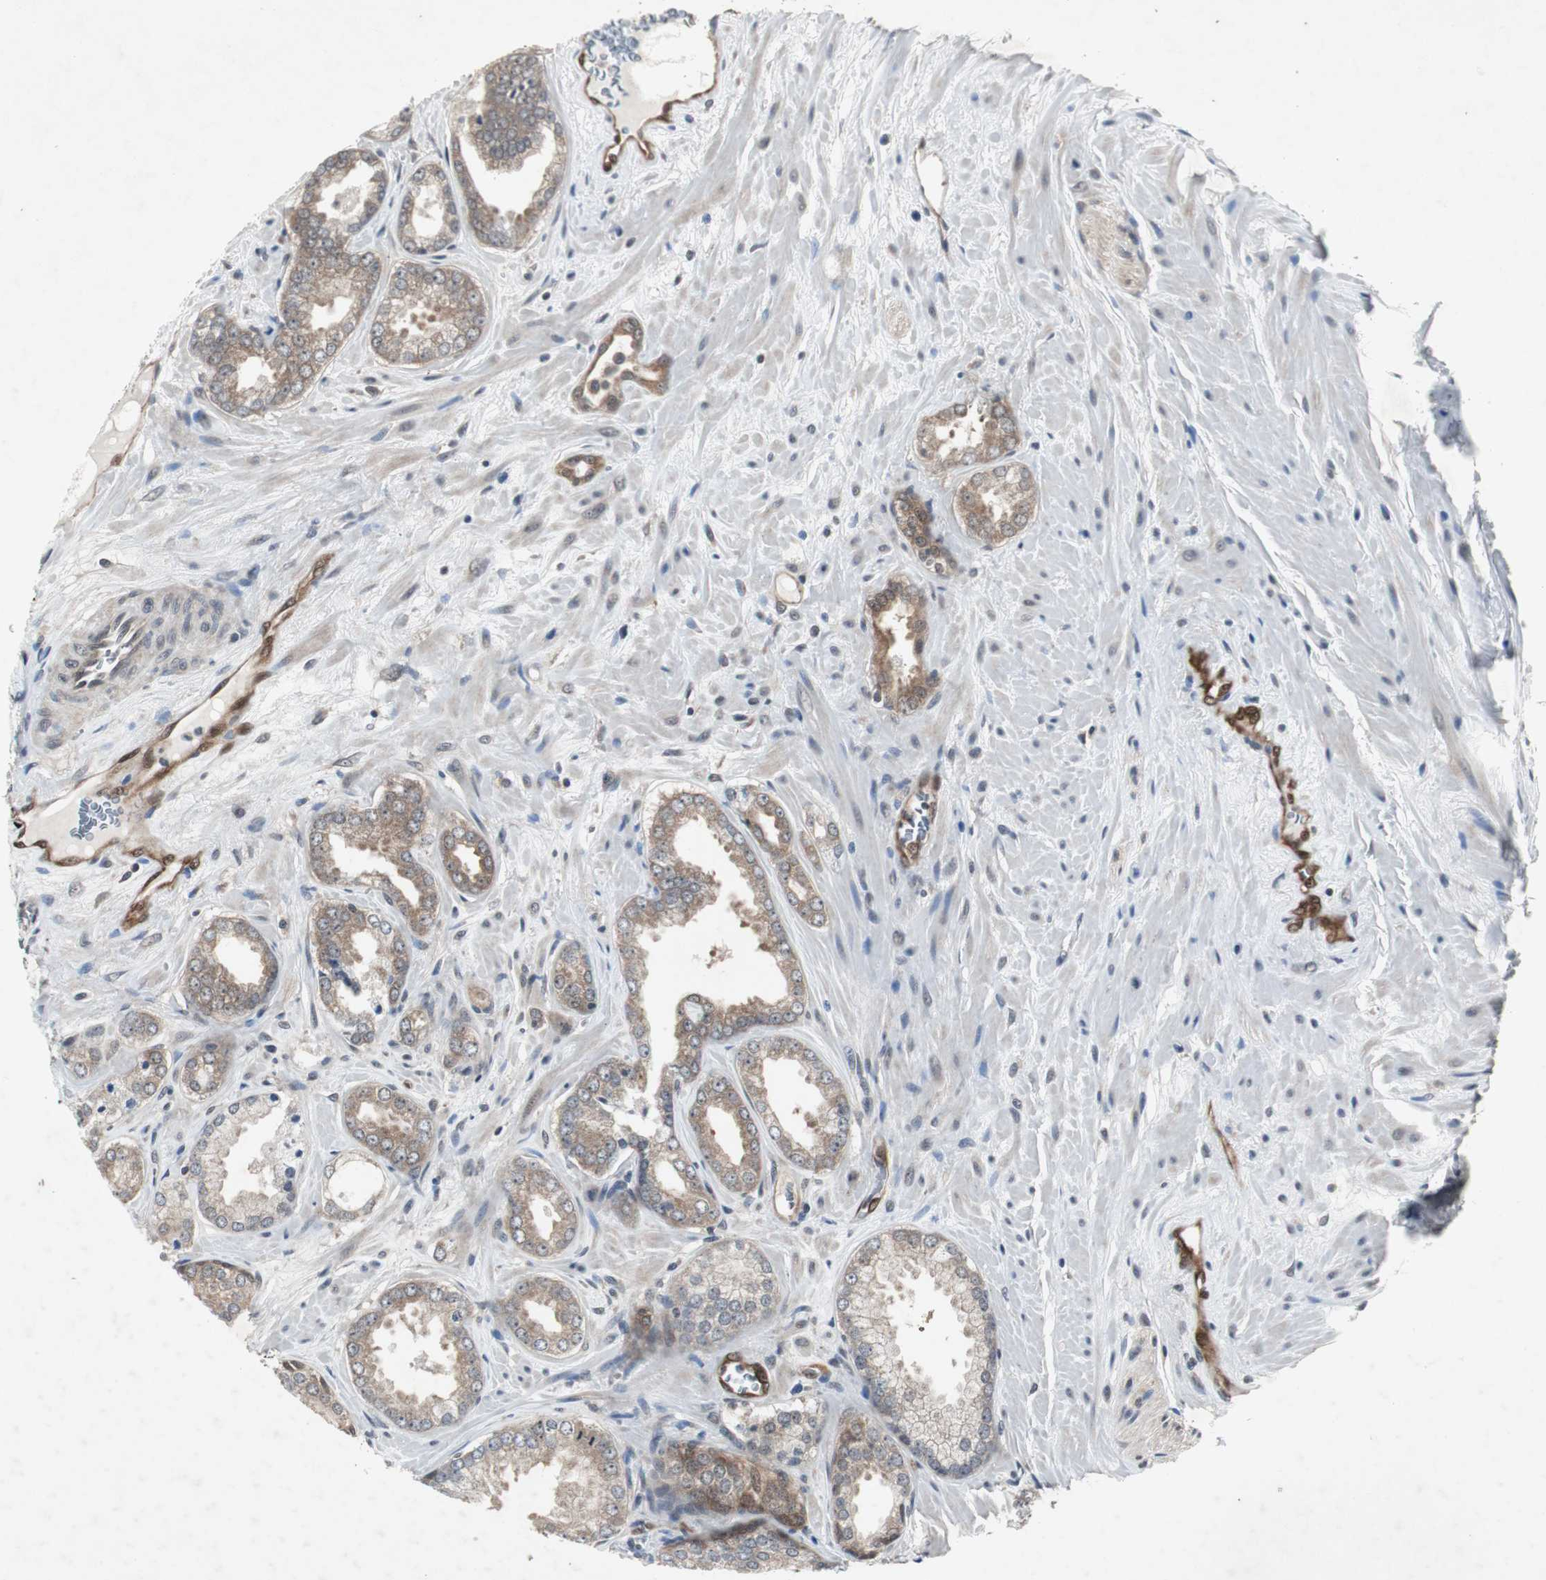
{"staining": {"intensity": "weak", "quantity": ">75%", "location": "cytoplasmic/membranous"}, "tissue": "prostate cancer", "cell_type": "Tumor cells", "image_type": "cancer", "snomed": [{"axis": "morphology", "description": "Adenocarcinoma, Low grade"}, {"axis": "topography", "description": "Prostate"}], "caption": "Tumor cells display low levels of weak cytoplasmic/membranous positivity in approximately >75% of cells in prostate cancer (adenocarcinoma (low-grade)). The protein is shown in brown color, while the nuclei are stained blue.", "gene": "SMAD1", "patient": {"sex": "male", "age": 60}}